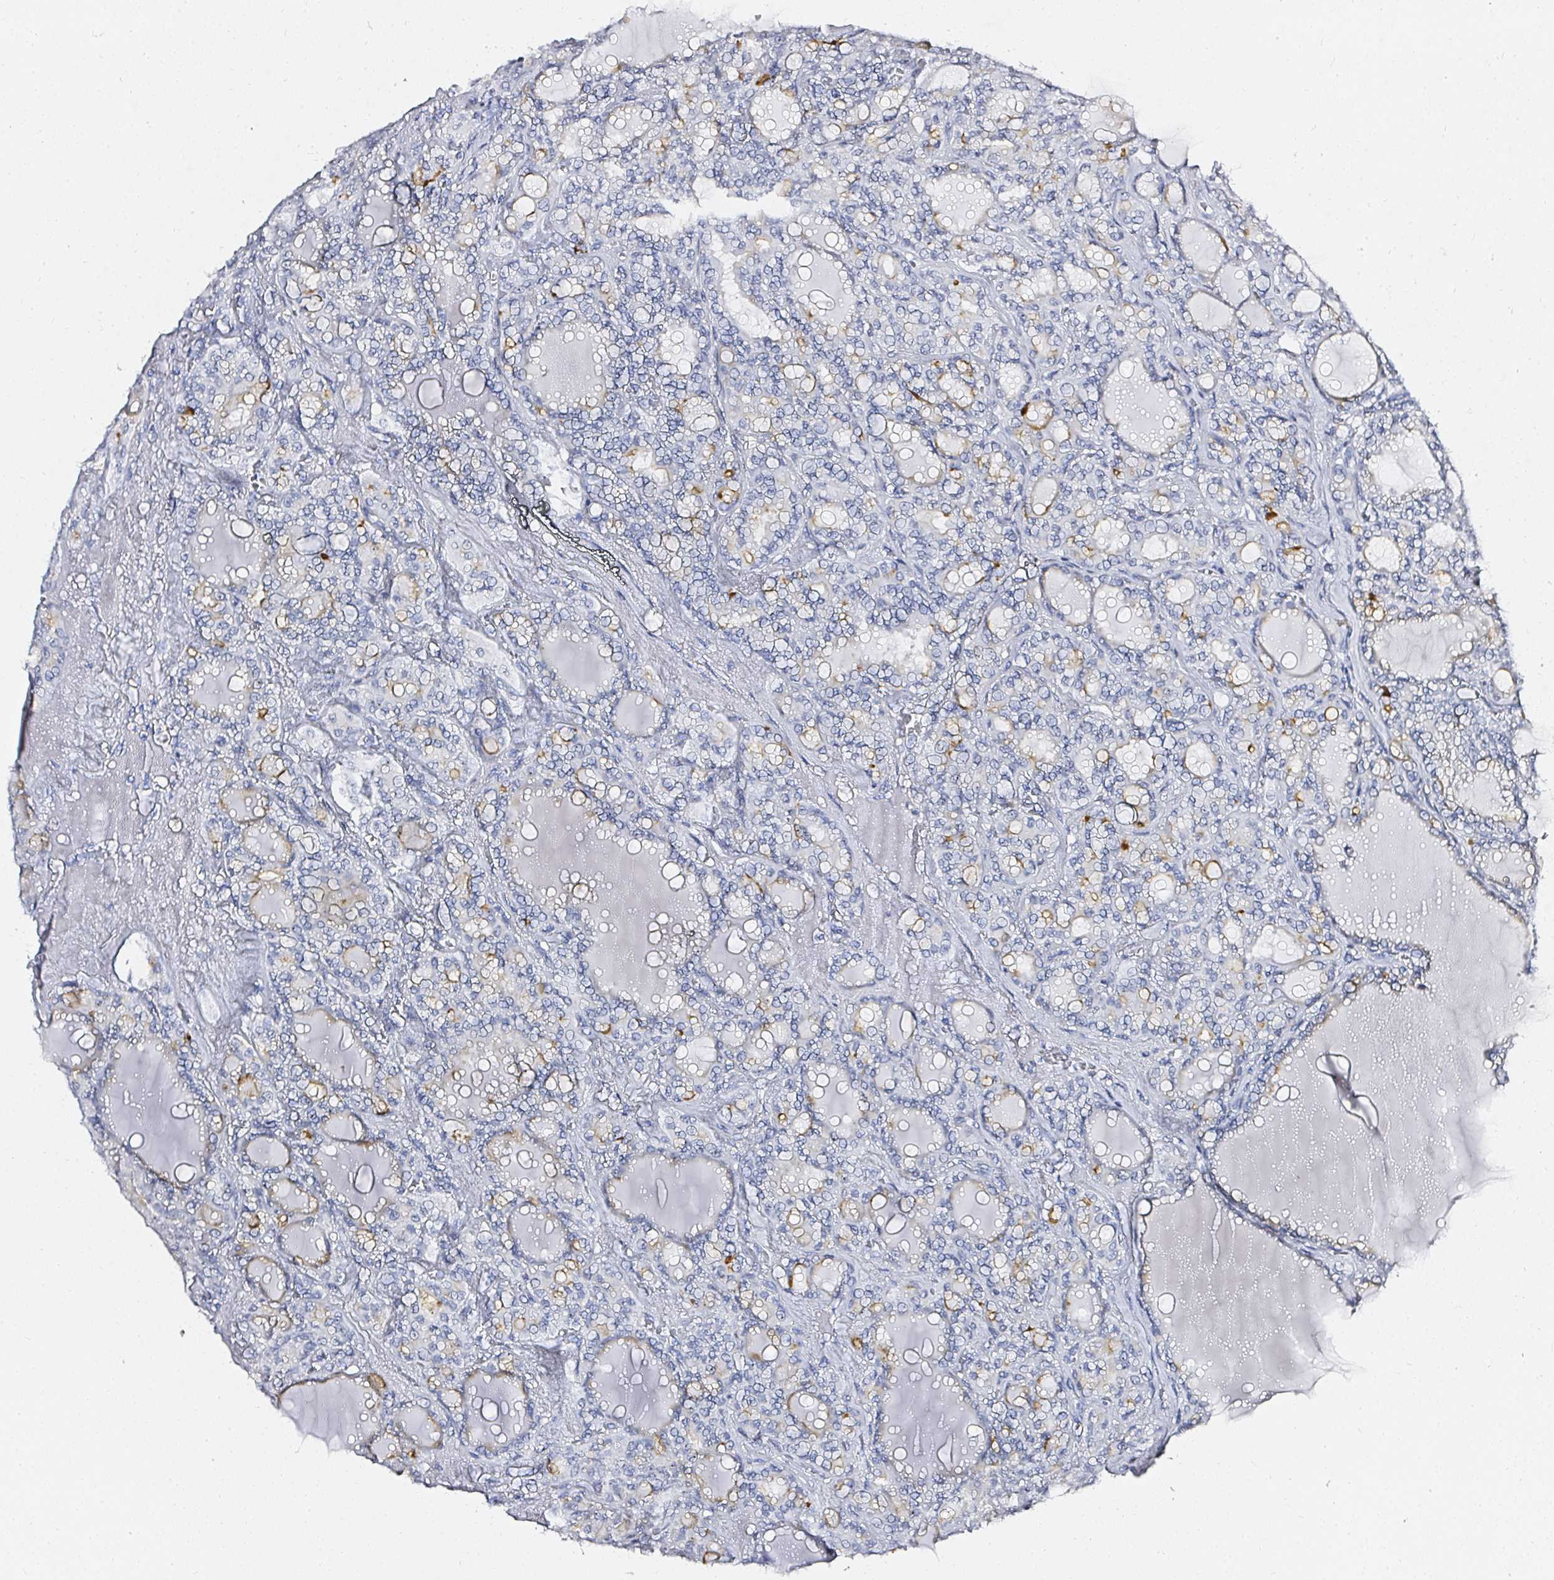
{"staining": {"intensity": "moderate", "quantity": "<25%", "location": "cytoplasmic/membranous"}, "tissue": "thyroid cancer", "cell_type": "Tumor cells", "image_type": "cancer", "snomed": [{"axis": "morphology", "description": "Papillary adenocarcinoma, NOS"}, {"axis": "topography", "description": "Thyroid gland"}], "caption": "Immunohistochemistry (IHC) of human thyroid papillary adenocarcinoma shows low levels of moderate cytoplasmic/membranous expression in about <25% of tumor cells. (brown staining indicates protein expression, while blue staining denotes nuclei).", "gene": "ACAN", "patient": {"sex": "male", "age": 87}}